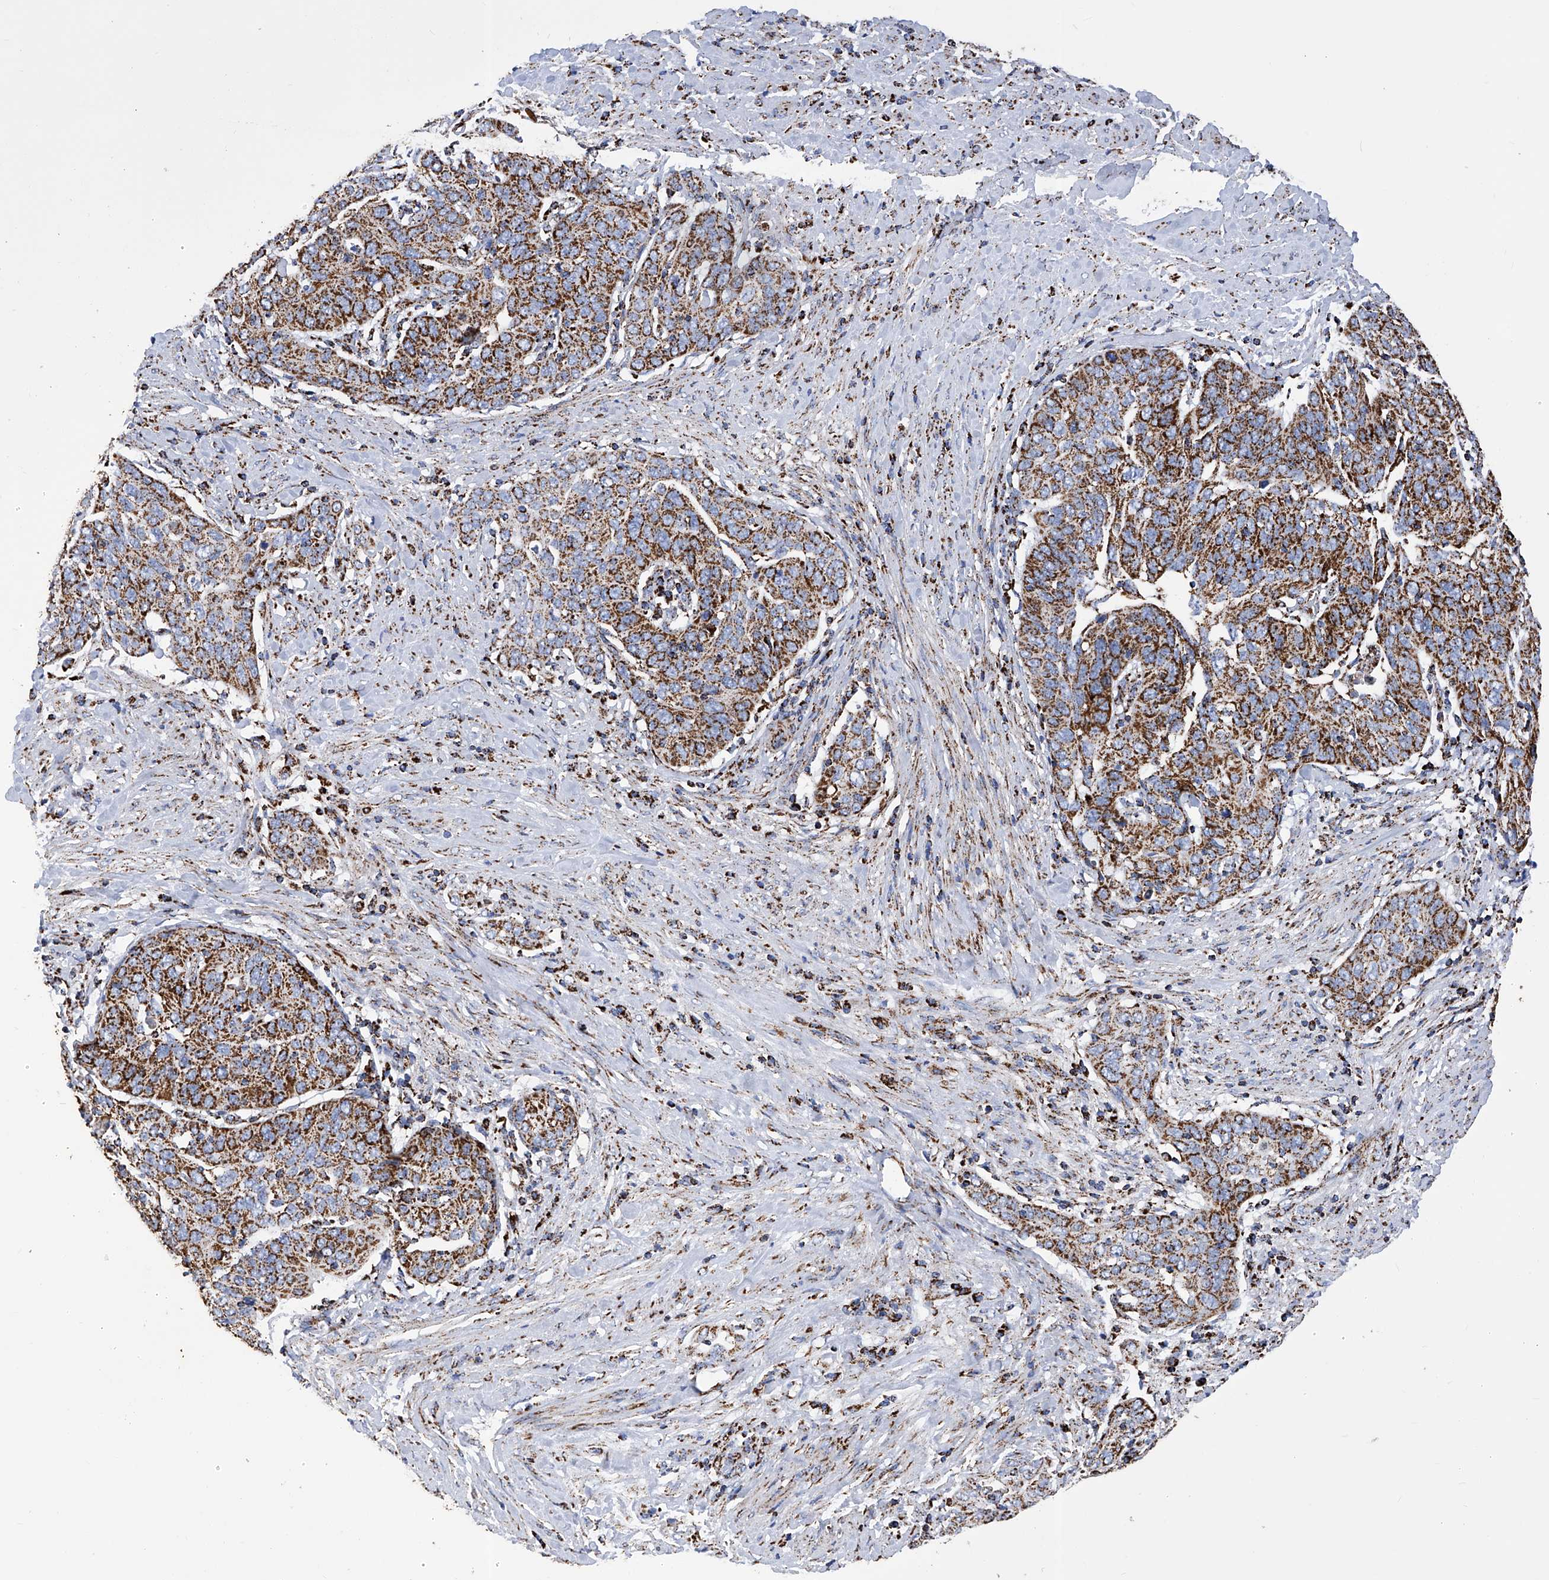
{"staining": {"intensity": "strong", "quantity": ">75%", "location": "cytoplasmic/membranous"}, "tissue": "cervical cancer", "cell_type": "Tumor cells", "image_type": "cancer", "snomed": [{"axis": "morphology", "description": "Squamous cell carcinoma, NOS"}, {"axis": "topography", "description": "Cervix"}], "caption": "This micrograph demonstrates squamous cell carcinoma (cervical) stained with immunohistochemistry (IHC) to label a protein in brown. The cytoplasmic/membranous of tumor cells show strong positivity for the protein. Nuclei are counter-stained blue.", "gene": "ATP5PF", "patient": {"sex": "female", "age": 60}}